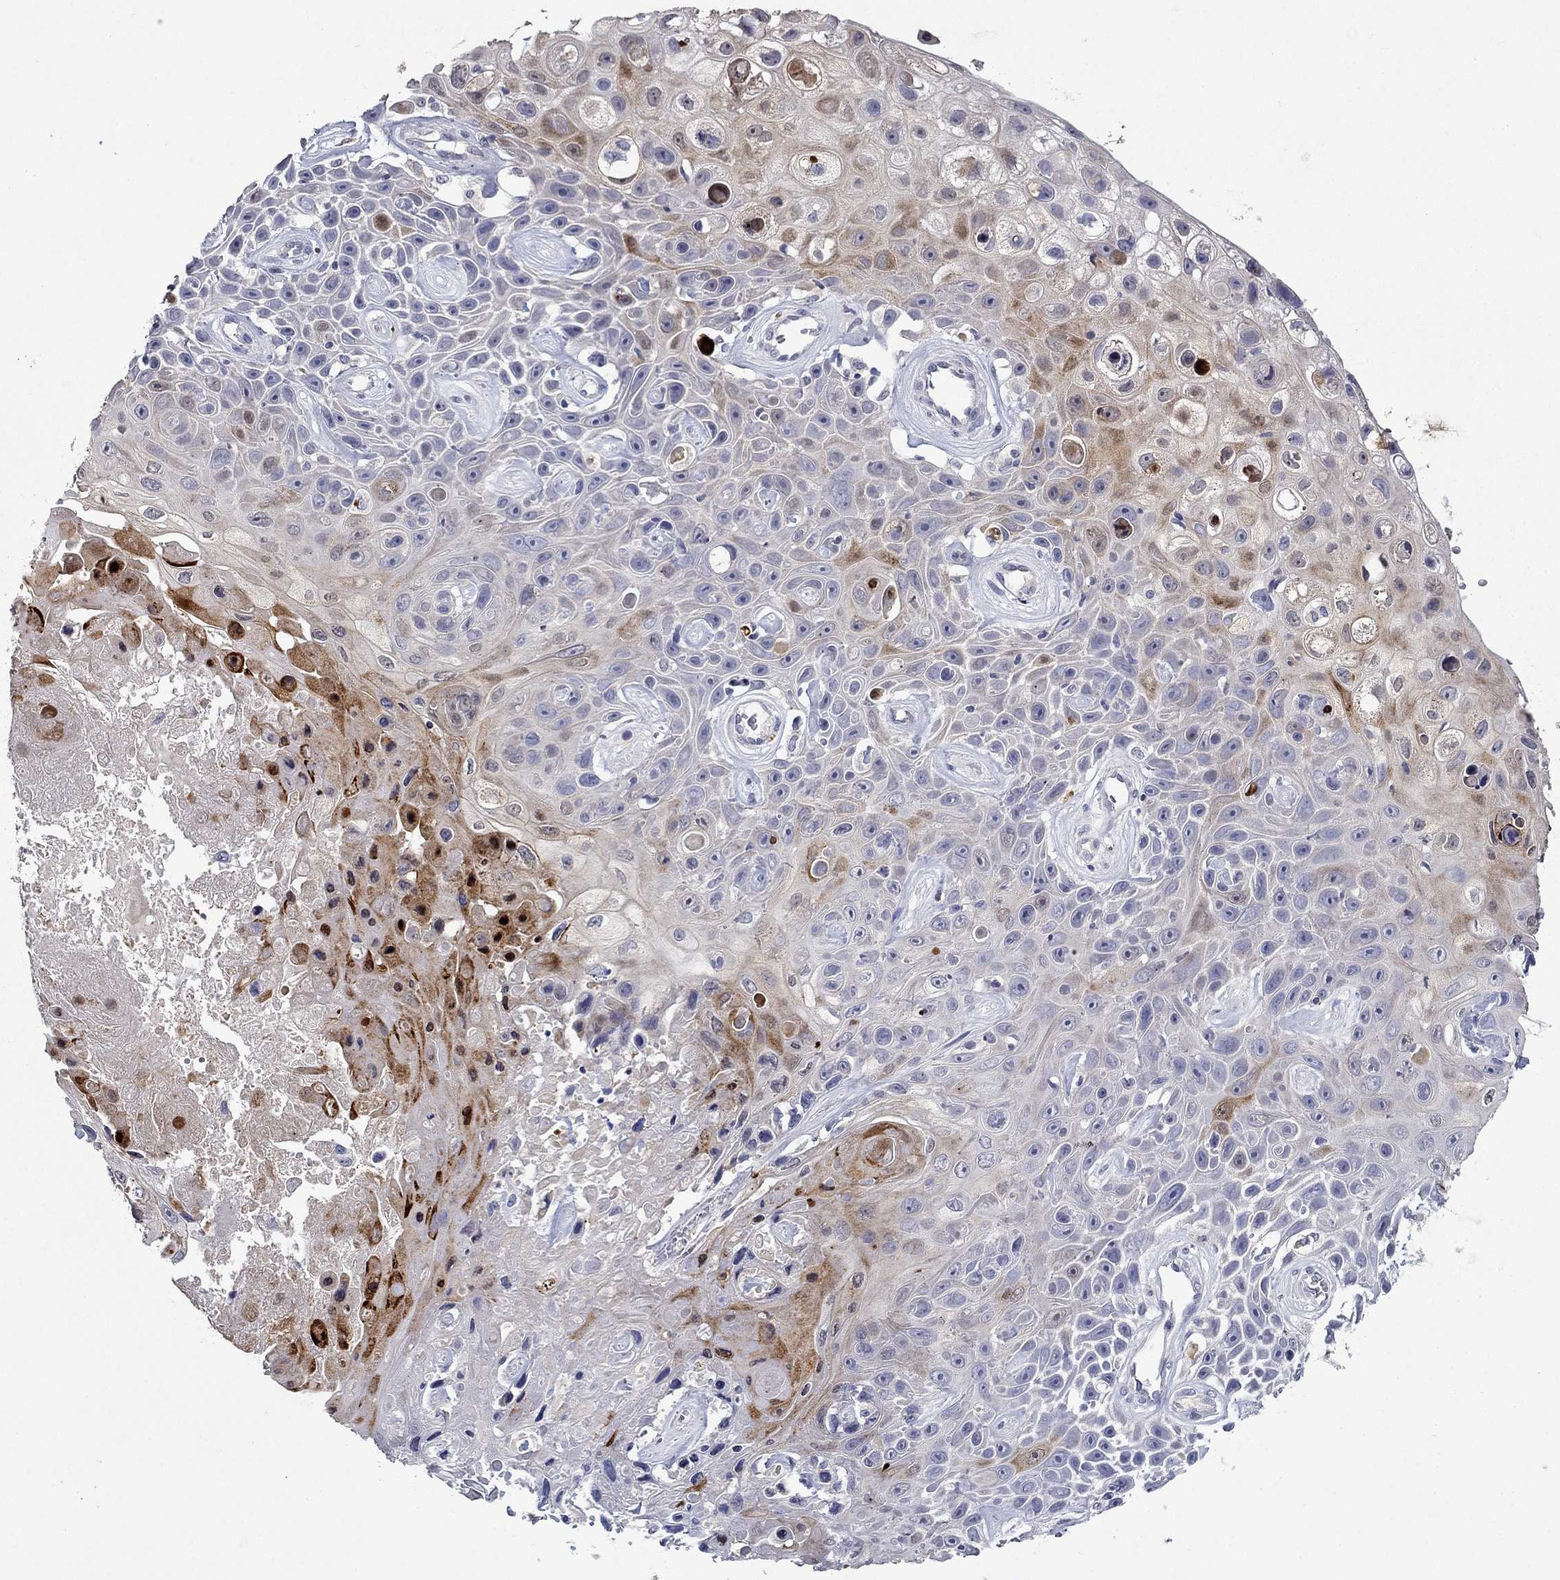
{"staining": {"intensity": "moderate", "quantity": "<25%", "location": "cytoplasmic/membranous,nuclear"}, "tissue": "skin cancer", "cell_type": "Tumor cells", "image_type": "cancer", "snomed": [{"axis": "morphology", "description": "Squamous cell carcinoma, NOS"}, {"axis": "topography", "description": "Skin"}], "caption": "A histopathology image of skin cancer (squamous cell carcinoma) stained for a protein exhibits moderate cytoplasmic/membranous and nuclear brown staining in tumor cells.", "gene": "IRF5", "patient": {"sex": "male", "age": 82}}